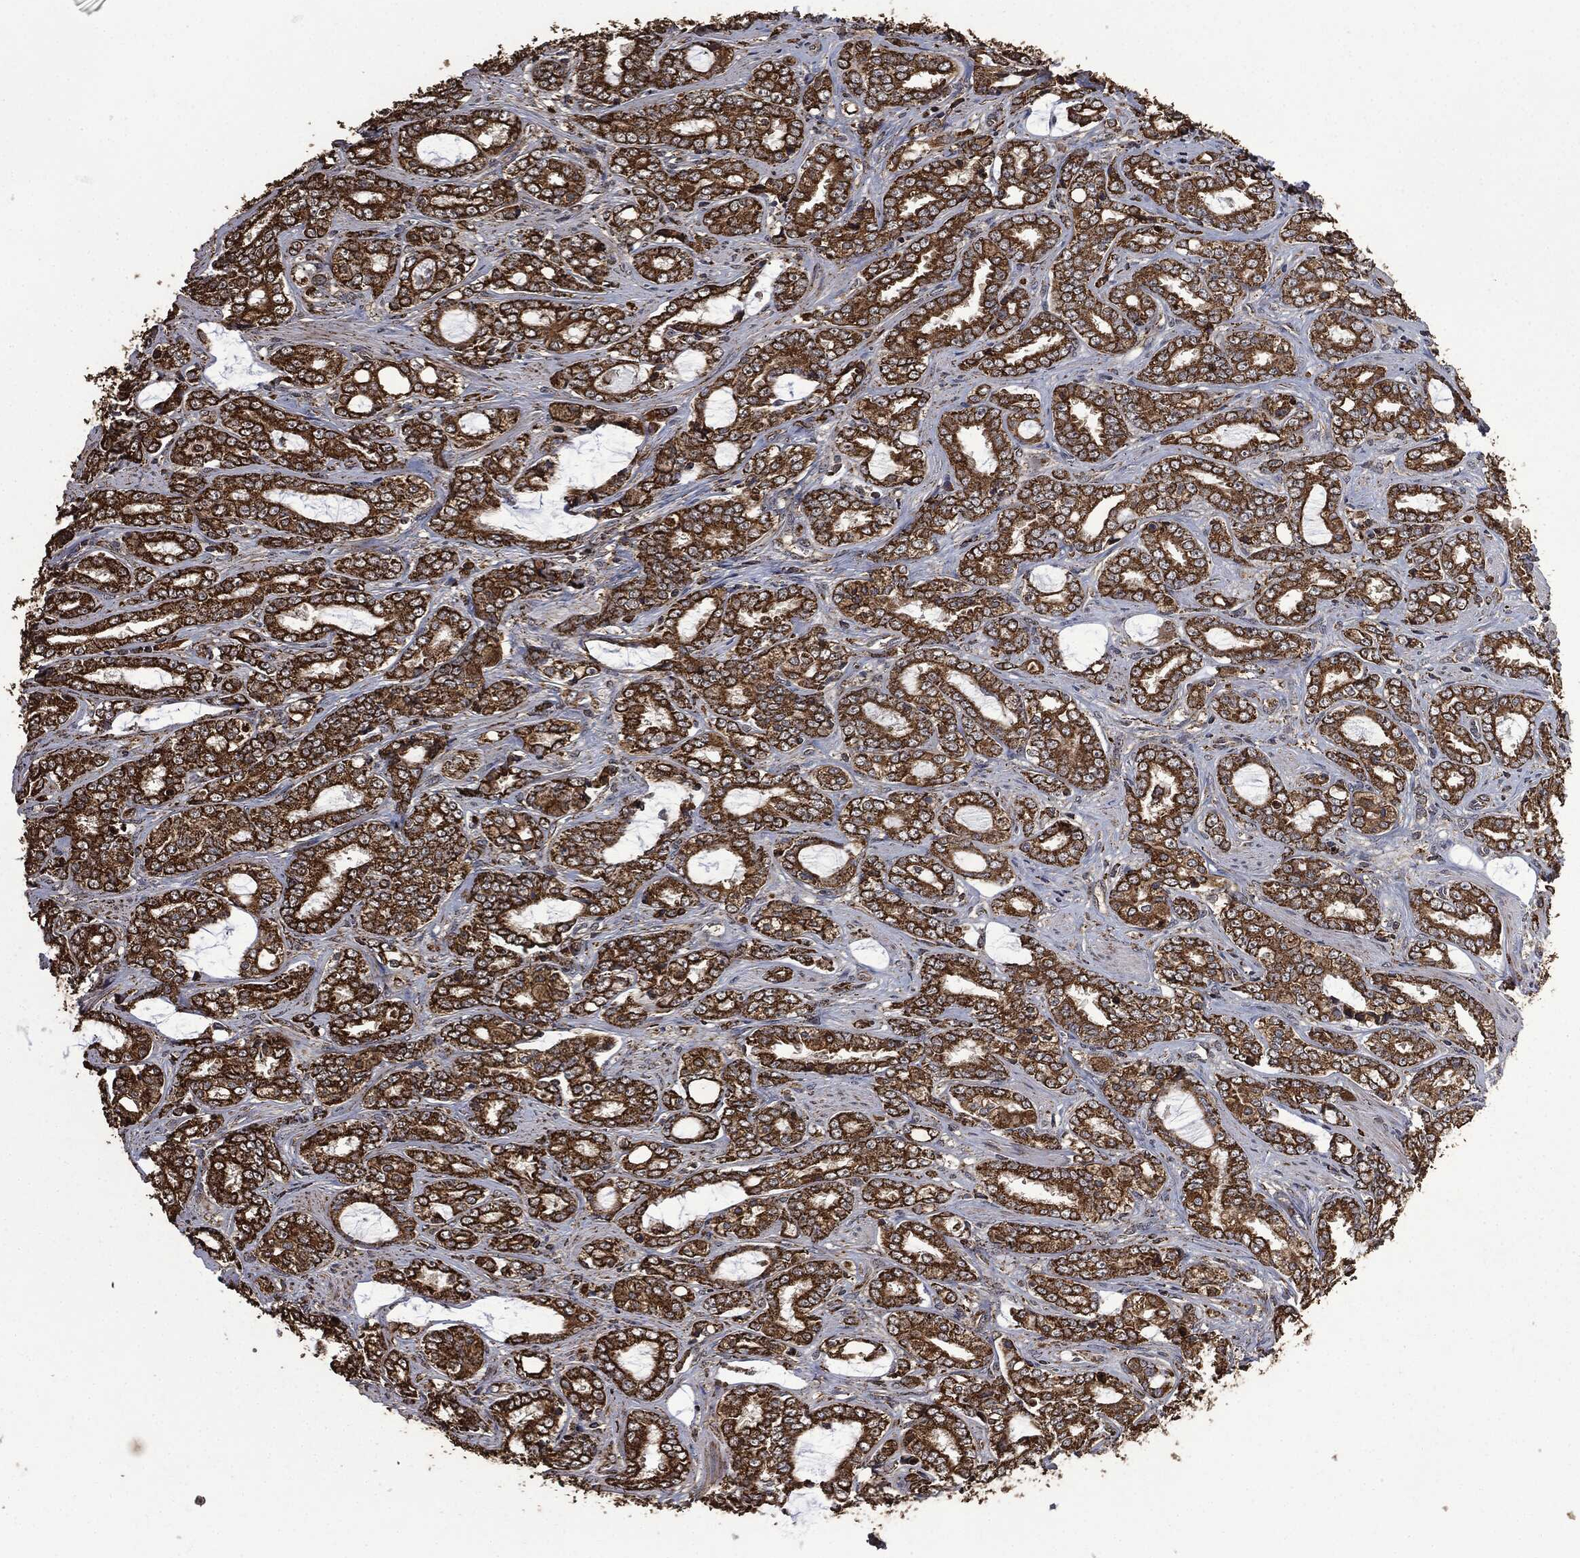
{"staining": {"intensity": "strong", "quantity": ">75%", "location": "cytoplasmic/membranous"}, "tissue": "prostate cancer", "cell_type": "Tumor cells", "image_type": "cancer", "snomed": [{"axis": "morphology", "description": "Adenocarcinoma, Medium grade"}, {"axis": "topography", "description": "Prostate"}], "caption": "Immunohistochemistry (IHC) histopathology image of human adenocarcinoma (medium-grade) (prostate) stained for a protein (brown), which displays high levels of strong cytoplasmic/membranous positivity in approximately >75% of tumor cells.", "gene": "LIG3", "patient": {"sex": "male", "age": 71}}